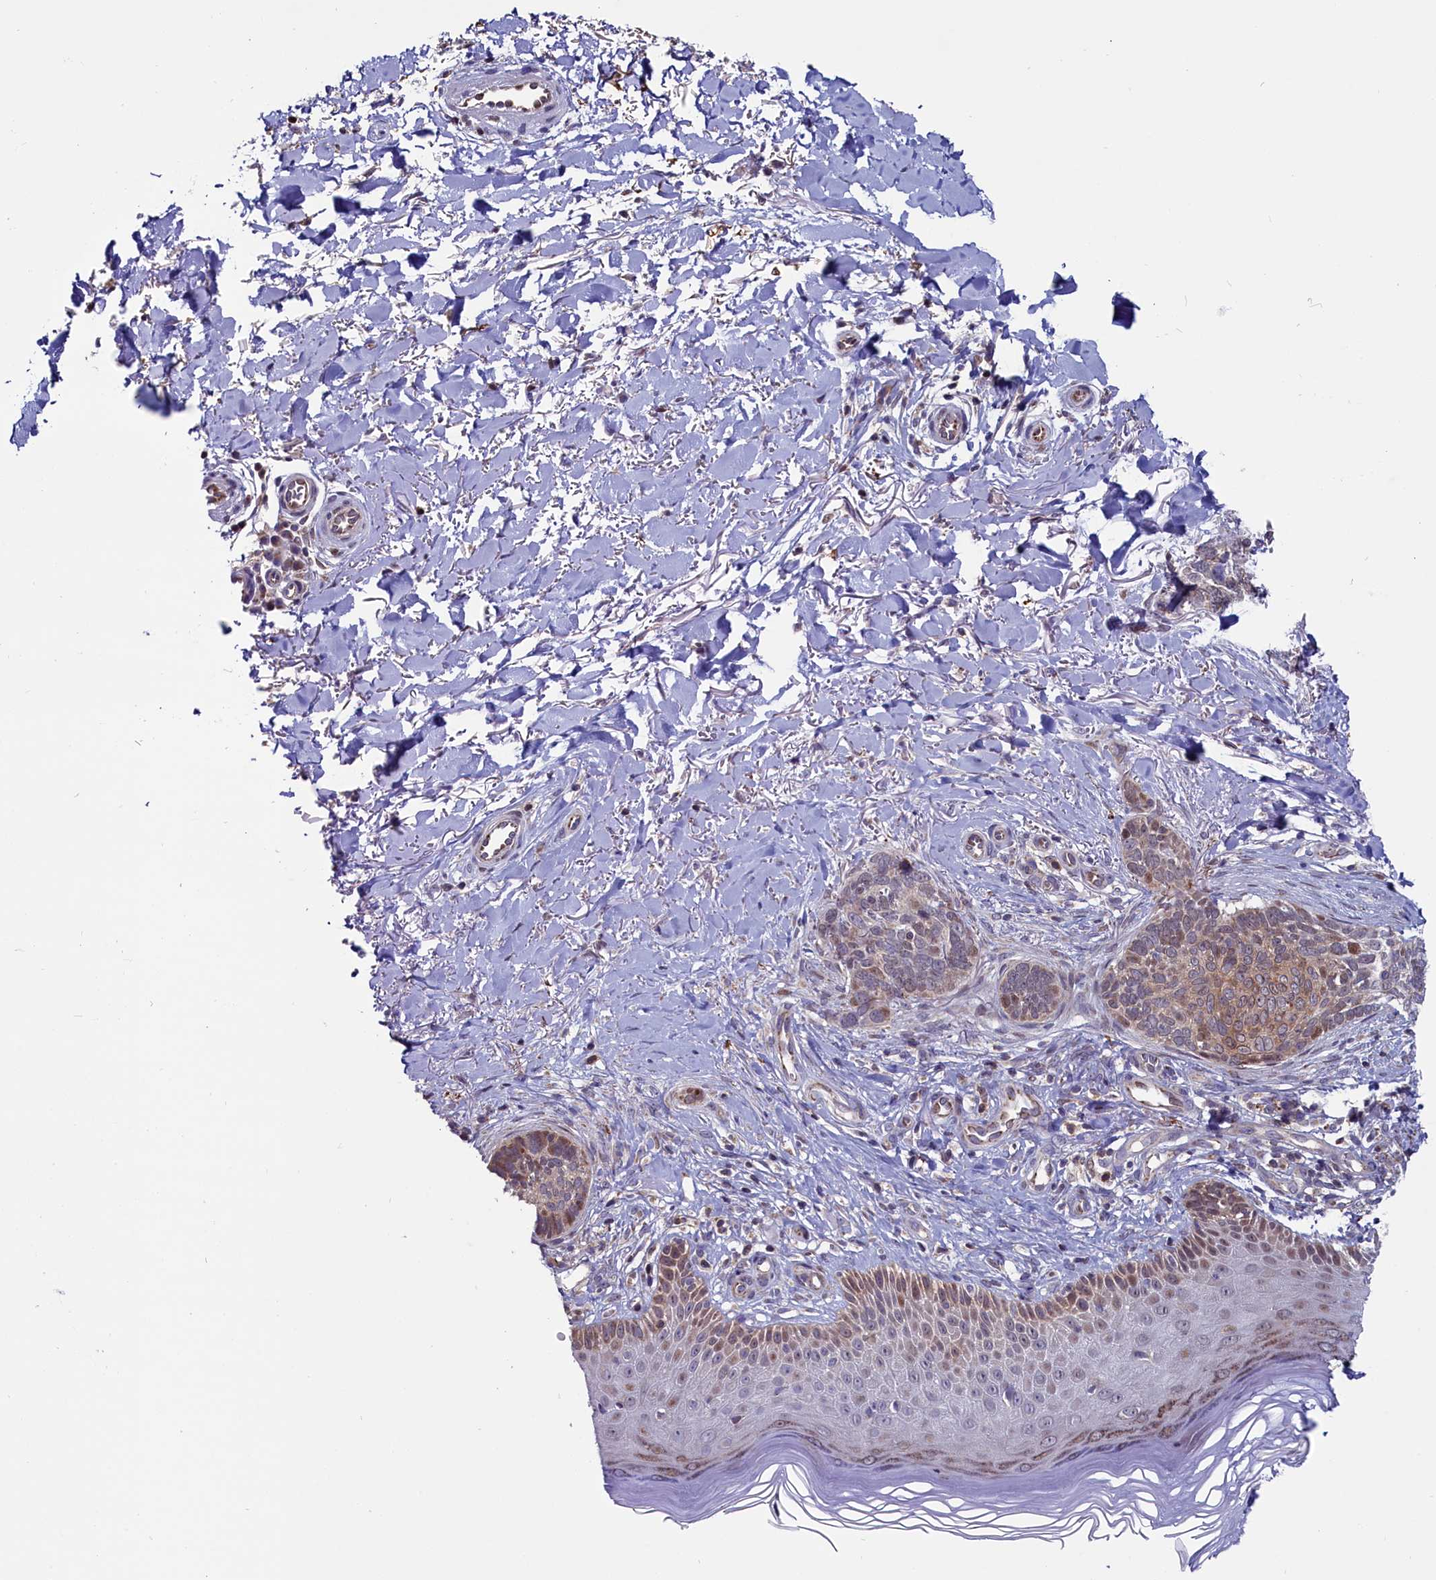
{"staining": {"intensity": "weak", "quantity": "25%-75%", "location": "cytoplasmic/membranous,nuclear"}, "tissue": "skin cancer", "cell_type": "Tumor cells", "image_type": "cancer", "snomed": [{"axis": "morphology", "description": "Normal tissue, NOS"}, {"axis": "morphology", "description": "Basal cell carcinoma"}, {"axis": "topography", "description": "Skin"}], "caption": "About 25%-75% of tumor cells in skin basal cell carcinoma show weak cytoplasmic/membranous and nuclear protein expression as visualized by brown immunohistochemical staining.", "gene": "CIAPIN1", "patient": {"sex": "female", "age": 67}}